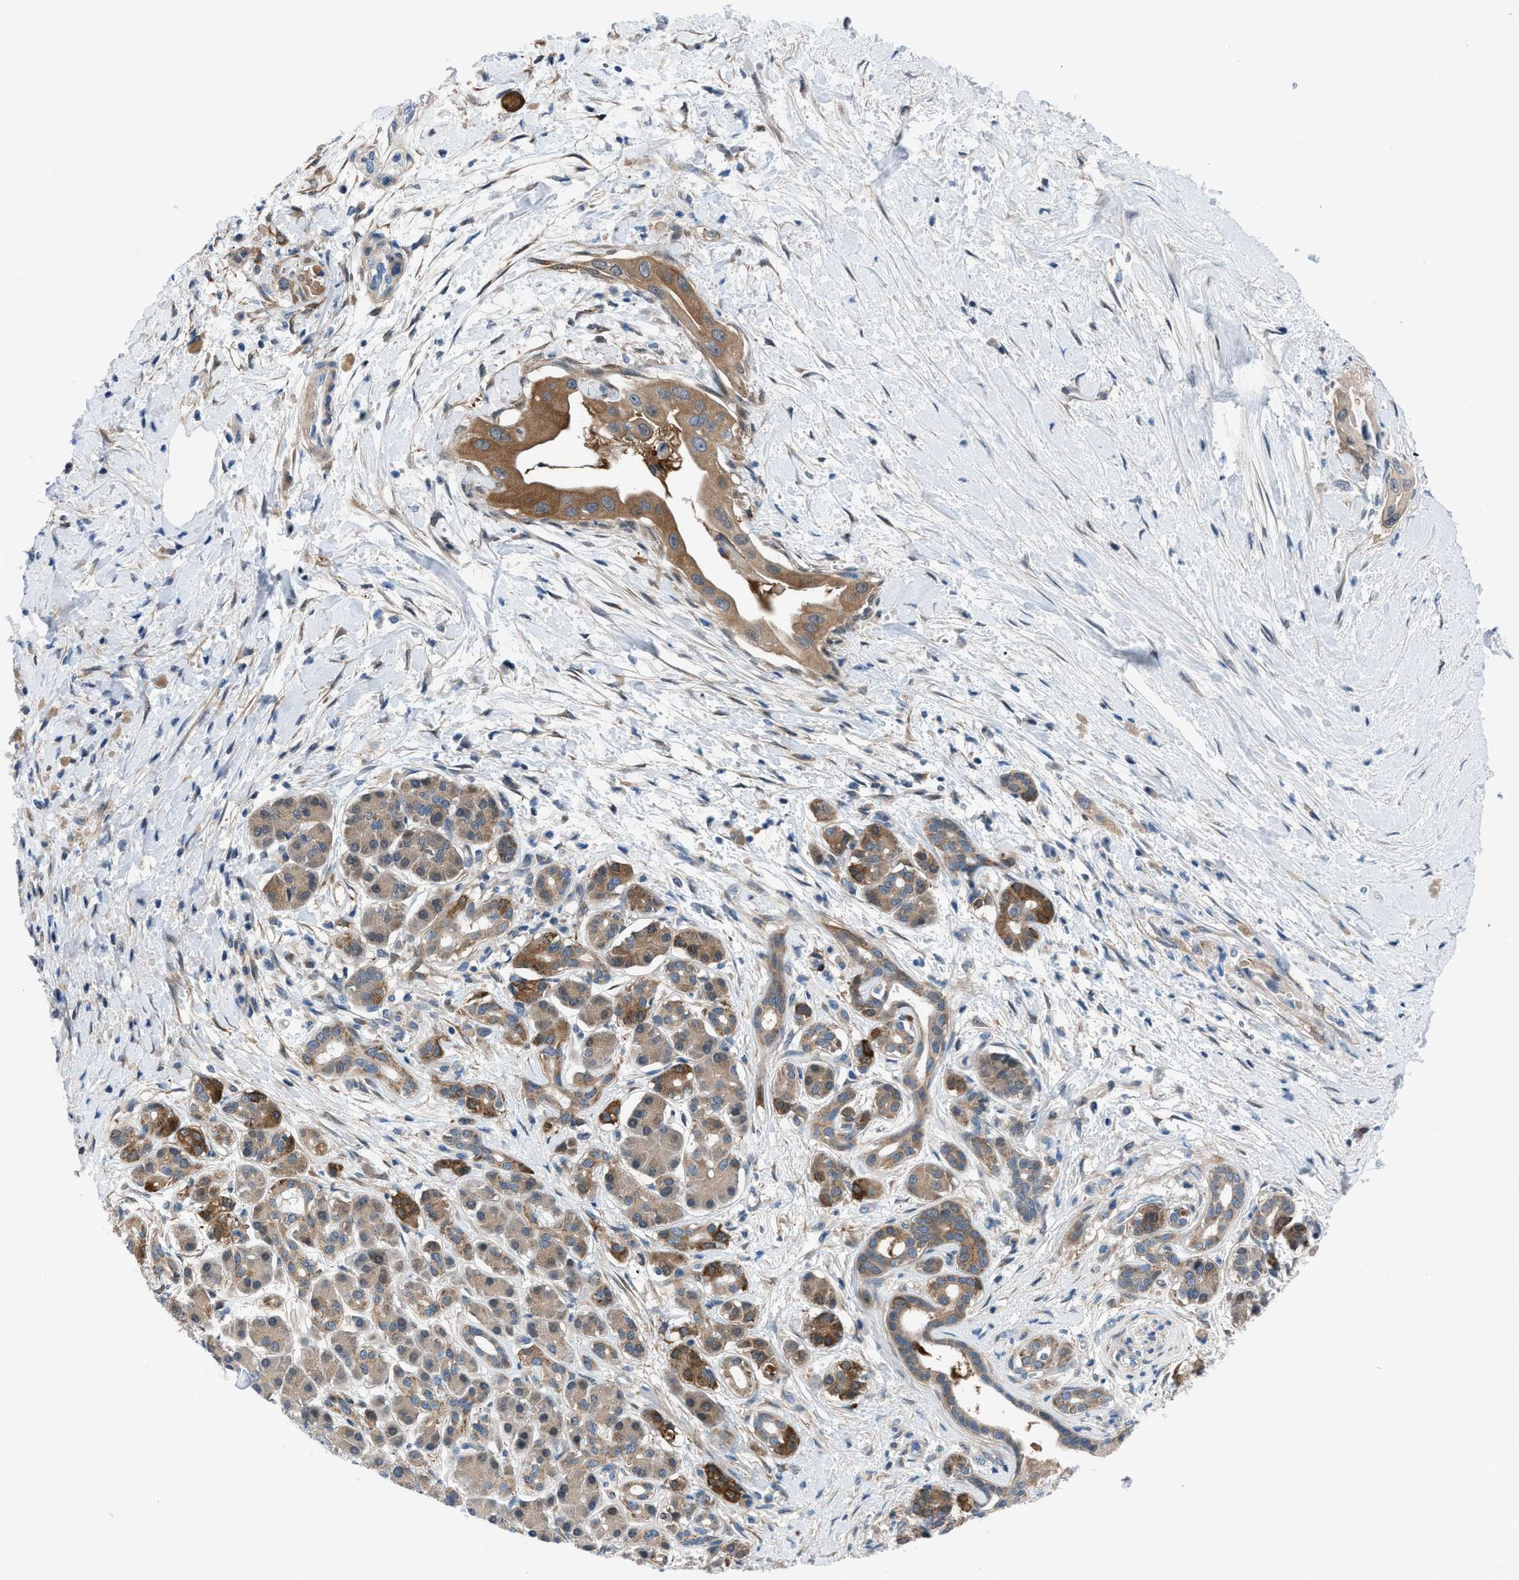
{"staining": {"intensity": "moderate", "quantity": ">75%", "location": "cytoplasmic/membranous"}, "tissue": "pancreatic cancer", "cell_type": "Tumor cells", "image_type": "cancer", "snomed": [{"axis": "morphology", "description": "Adenocarcinoma, NOS"}, {"axis": "topography", "description": "Pancreas"}], "caption": "Protein expression analysis of human pancreatic adenocarcinoma reveals moderate cytoplasmic/membranous expression in about >75% of tumor cells. (Stains: DAB (3,3'-diaminobenzidine) in brown, nuclei in blue, Microscopy: brightfield microscopy at high magnification).", "gene": "TMEM45B", "patient": {"sex": "male", "age": 55}}